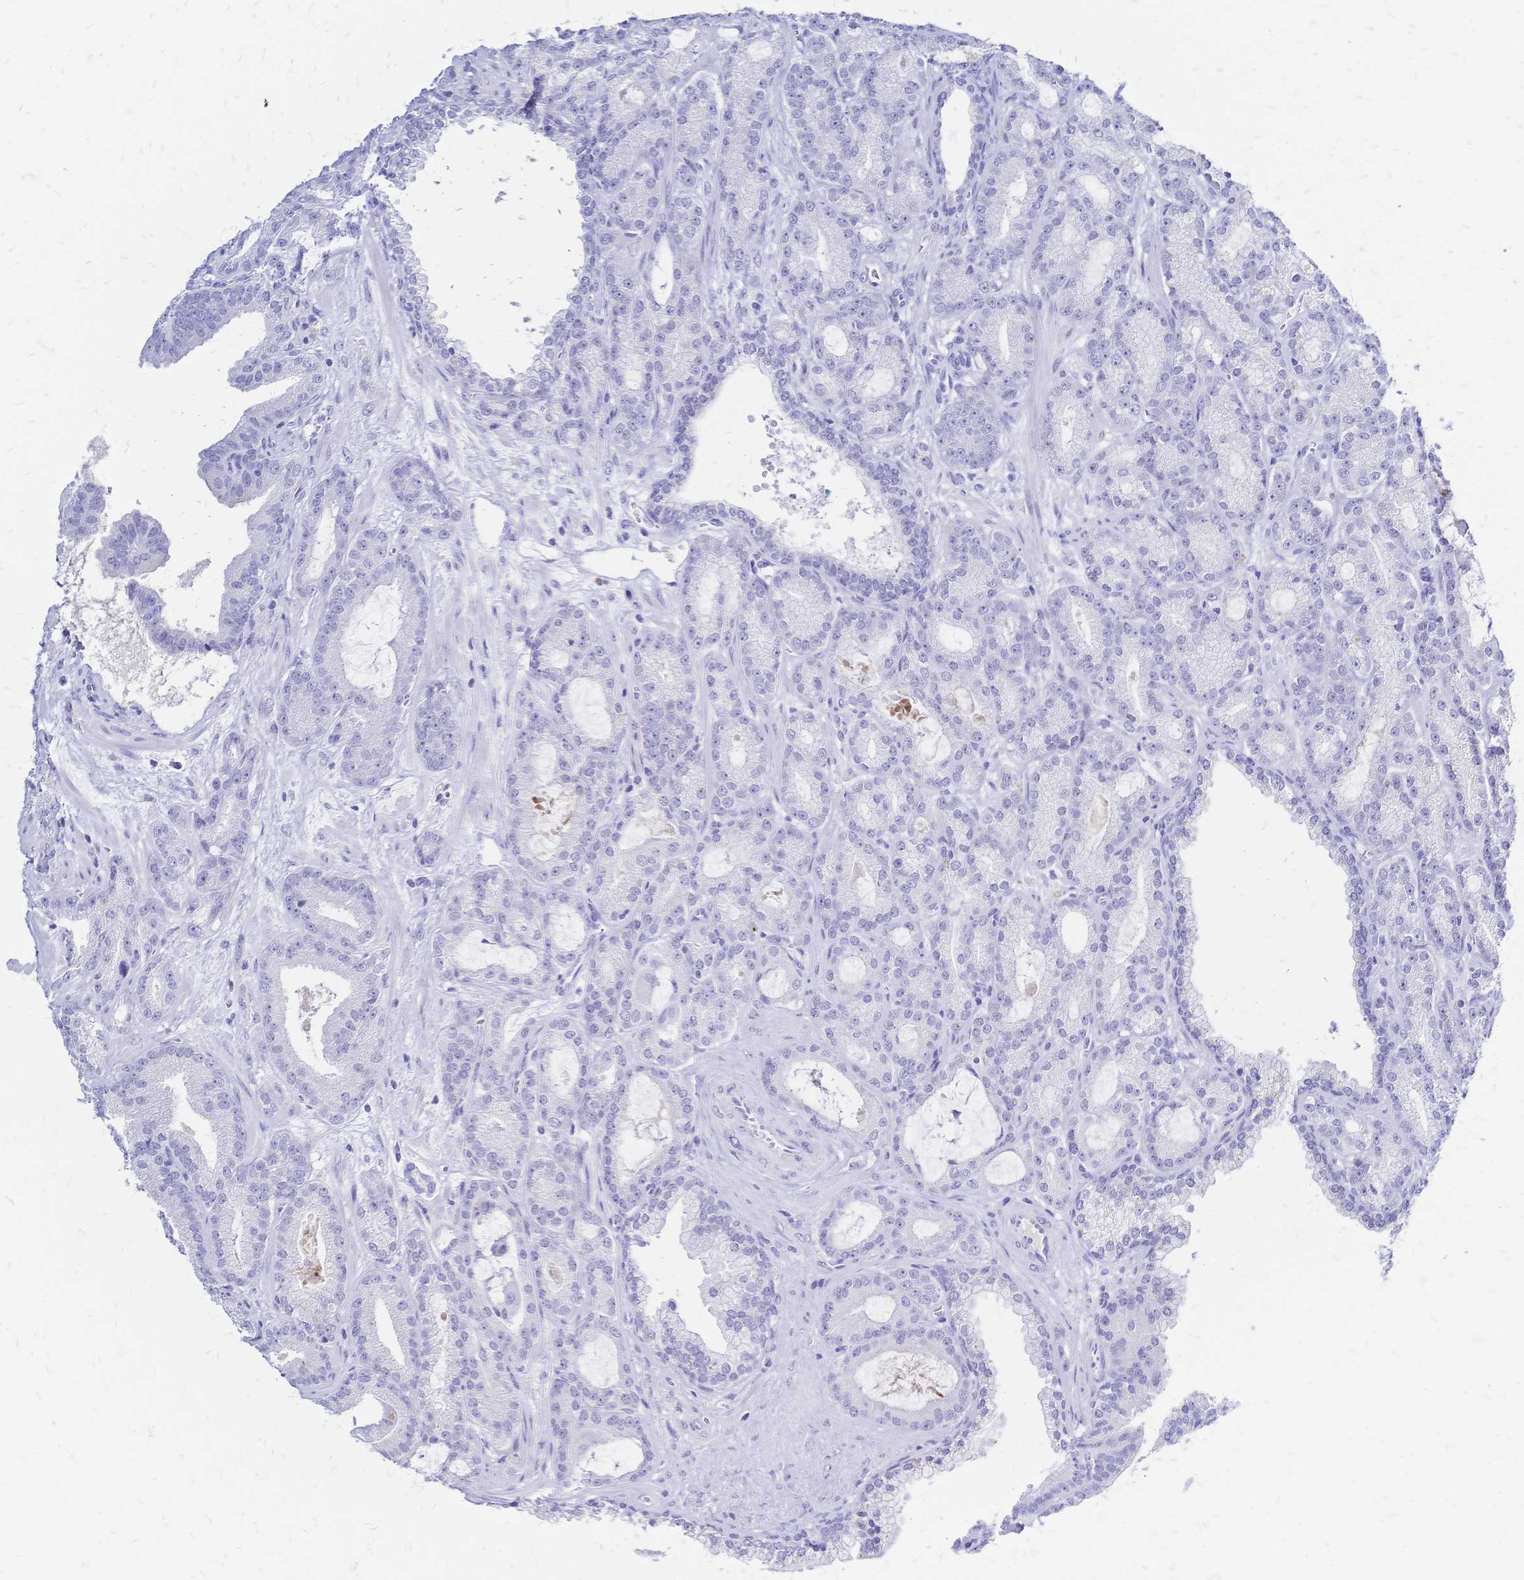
{"staining": {"intensity": "negative", "quantity": "none", "location": "none"}, "tissue": "prostate cancer", "cell_type": "Tumor cells", "image_type": "cancer", "snomed": [{"axis": "morphology", "description": "Adenocarcinoma, High grade"}, {"axis": "topography", "description": "Prostate"}], "caption": "DAB (3,3'-diaminobenzidine) immunohistochemical staining of human prostate adenocarcinoma (high-grade) exhibits no significant expression in tumor cells.", "gene": "FA2H", "patient": {"sex": "male", "age": 65}}